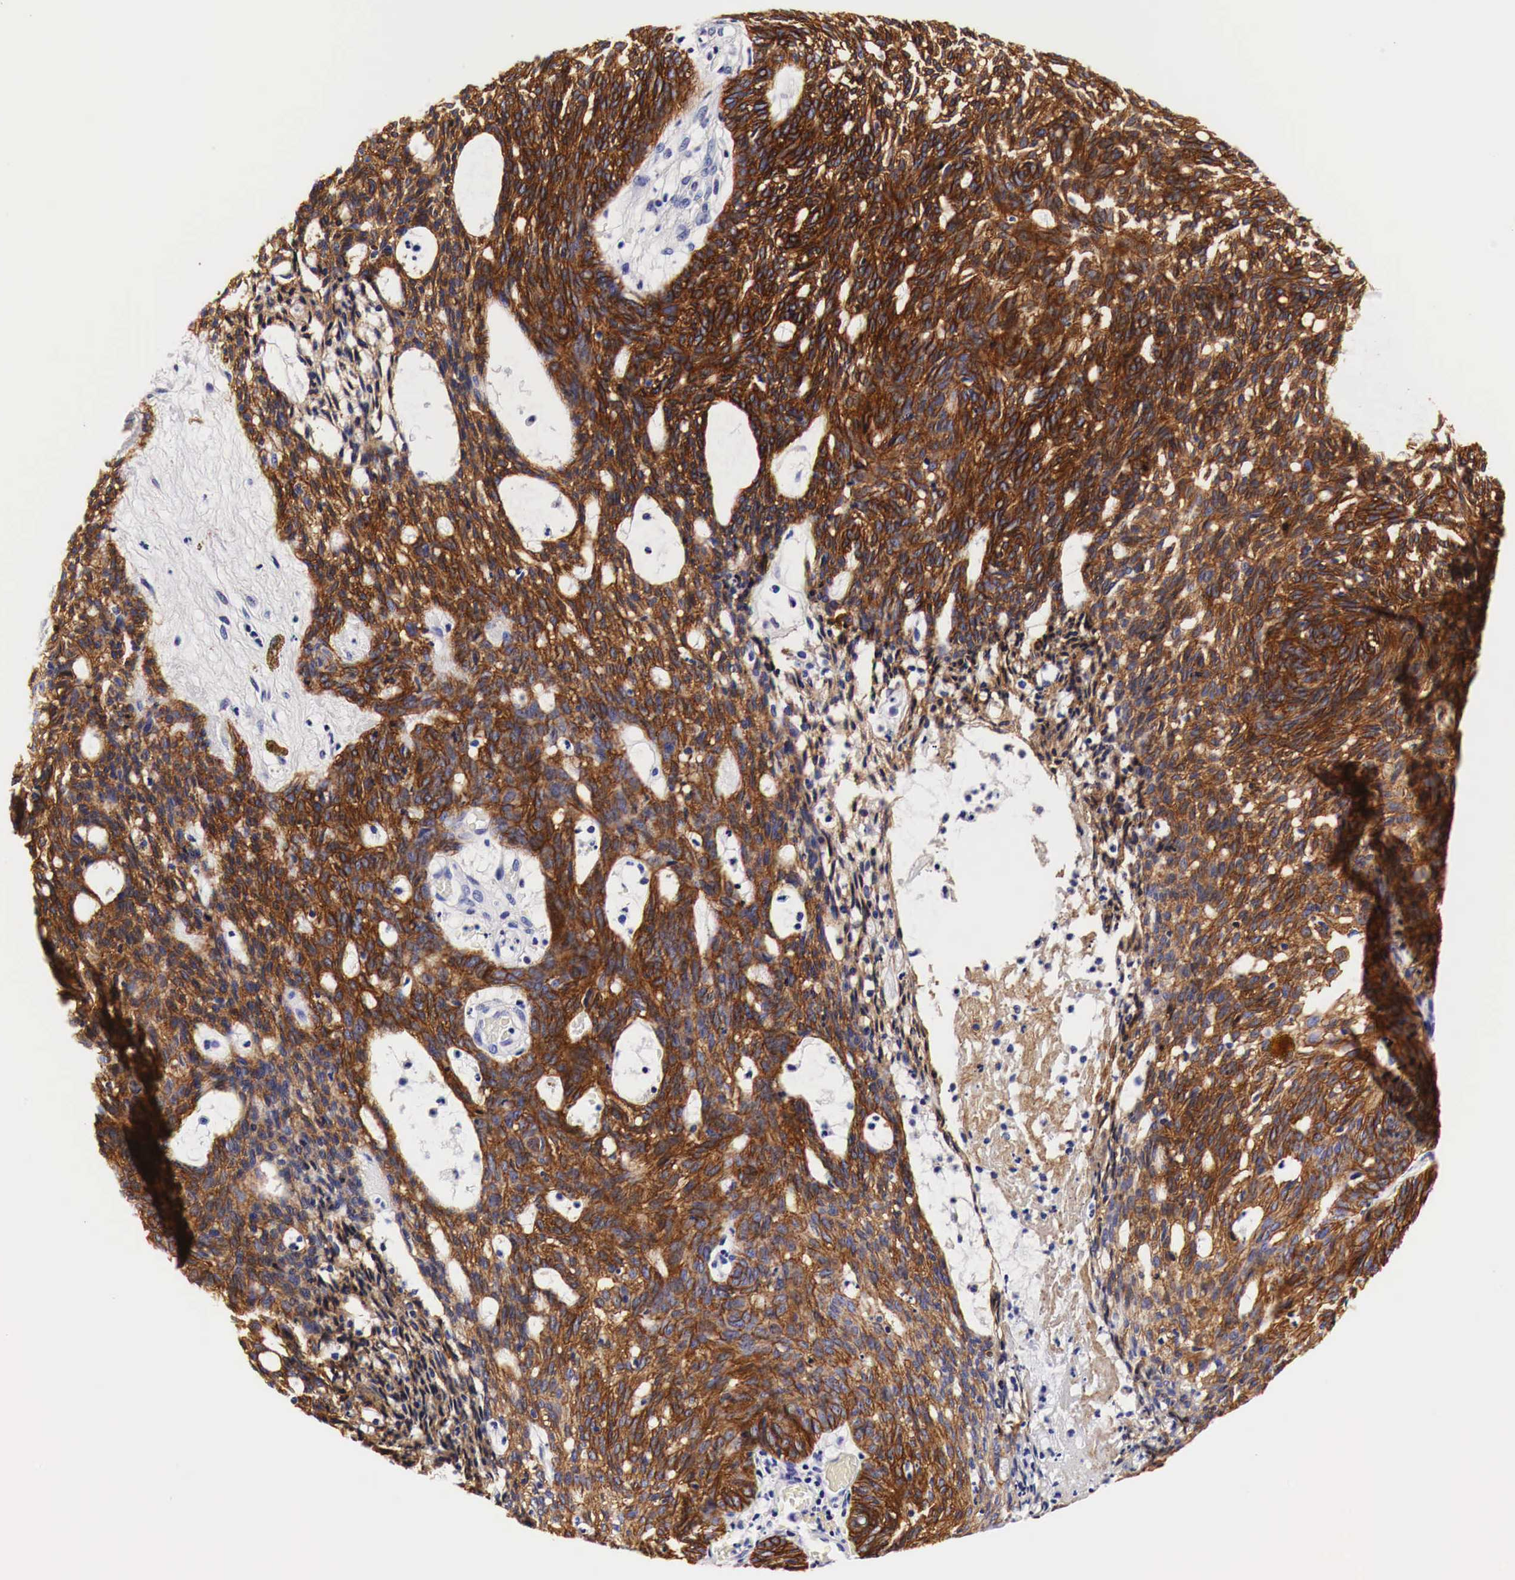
{"staining": {"intensity": "moderate", "quantity": ">75%", "location": "cytoplasmic/membranous"}, "tissue": "skin cancer", "cell_type": "Tumor cells", "image_type": "cancer", "snomed": [{"axis": "morphology", "description": "Normal tissue, NOS"}, {"axis": "morphology", "description": "Basal cell carcinoma"}, {"axis": "topography", "description": "Skin"}], "caption": "A micrograph showing moderate cytoplasmic/membranous positivity in about >75% of tumor cells in skin cancer, as visualized by brown immunohistochemical staining.", "gene": "EGFR", "patient": {"sex": "male", "age": 74}}